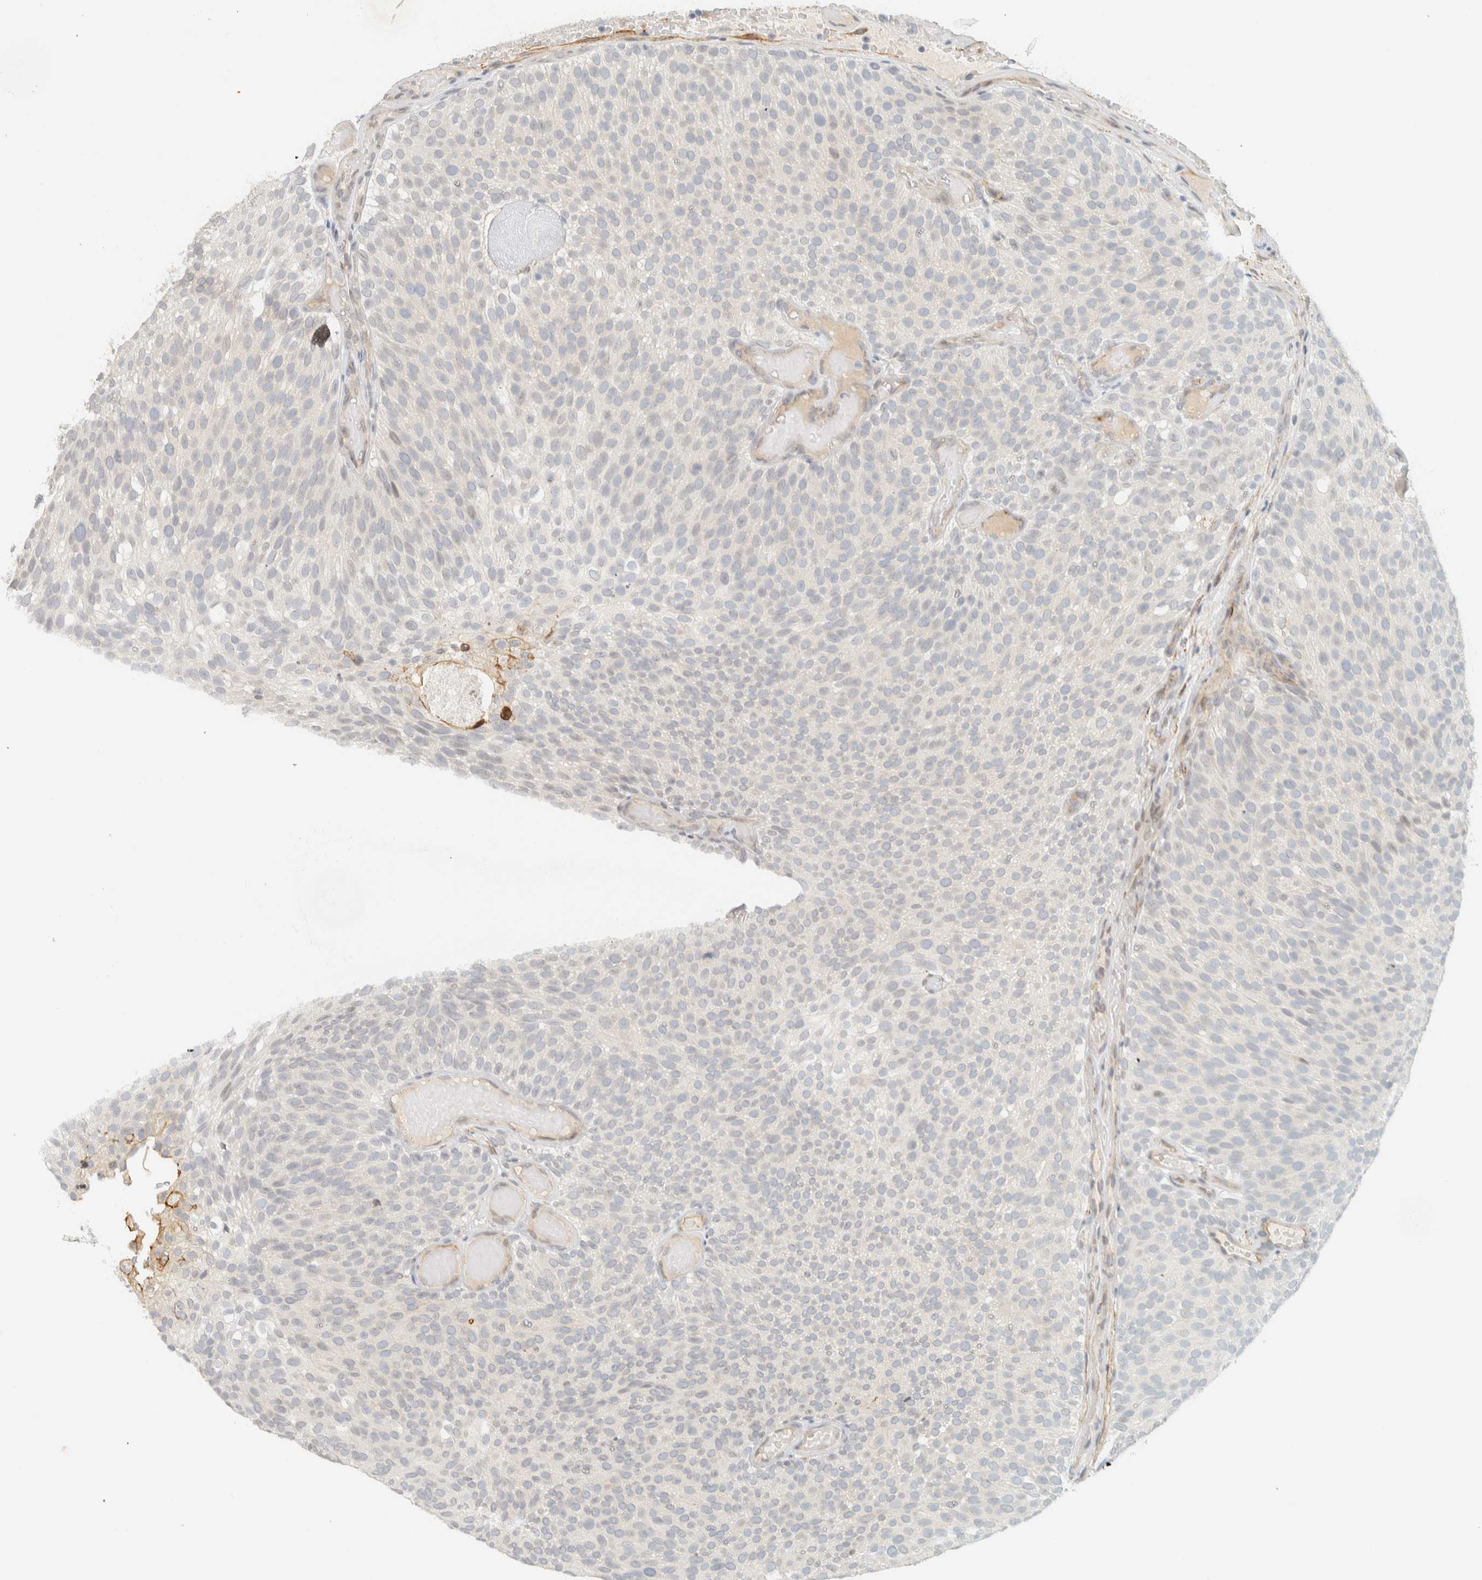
{"staining": {"intensity": "negative", "quantity": "none", "location": "none"}, "tissue": "urothelial cancer", "cell_type": "Tumor cells", "image_type": "cancer", "snomed": [{"axis": "morphology", "description": "Urothelial carcinoma, Low grade"}, {"axis": "topography", "description": "Urinary bladder"}], "caption": "The immunohistochemistry image has no significant staining in tumor cells of urothelial cancer tissue. (DAB immunohistochemistry (IHC), high magnification).", "gene": "C1QTNF12", "patient": {"sex": "male", "age": 78}}